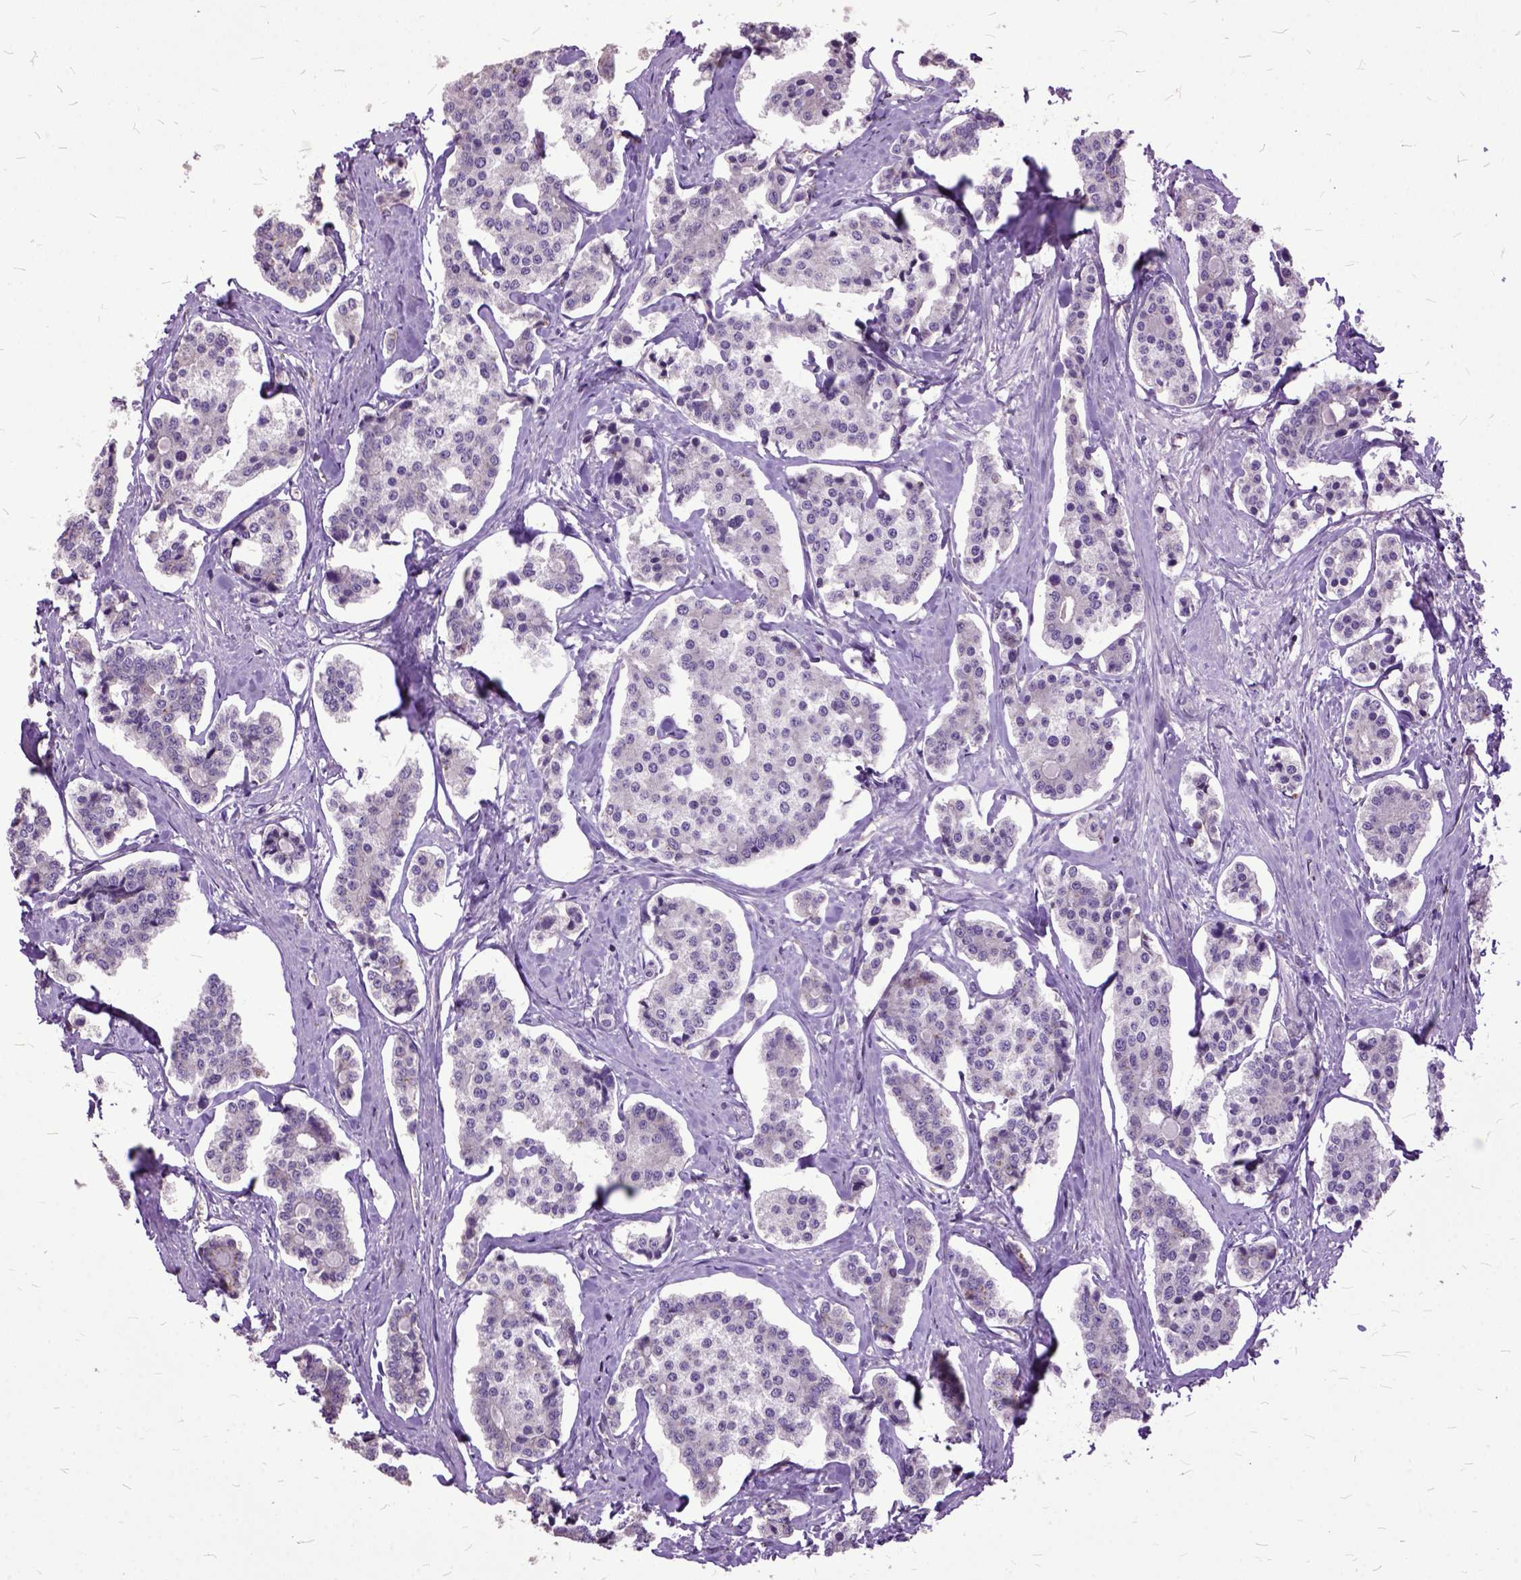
{"staining": {"intensity": "negative", "quantity": "none", "location": "none"}, "tissue": "carcinoid", "cell_type": "Tumor cells", "image_type": "cancer", "snomed": [{"axis": "morphology", "description": "Carcinoid, malignant, NOS"}, {"axis": "topography", "description": "Small intestine"}], "caption": "Immunohistochemistry image of carcinoid (malignant) stained for a protein (brown), which demonstrates no staining in tumor cells.", "gene": "AREG", "patient": {"sex": "female", "age": 65}}